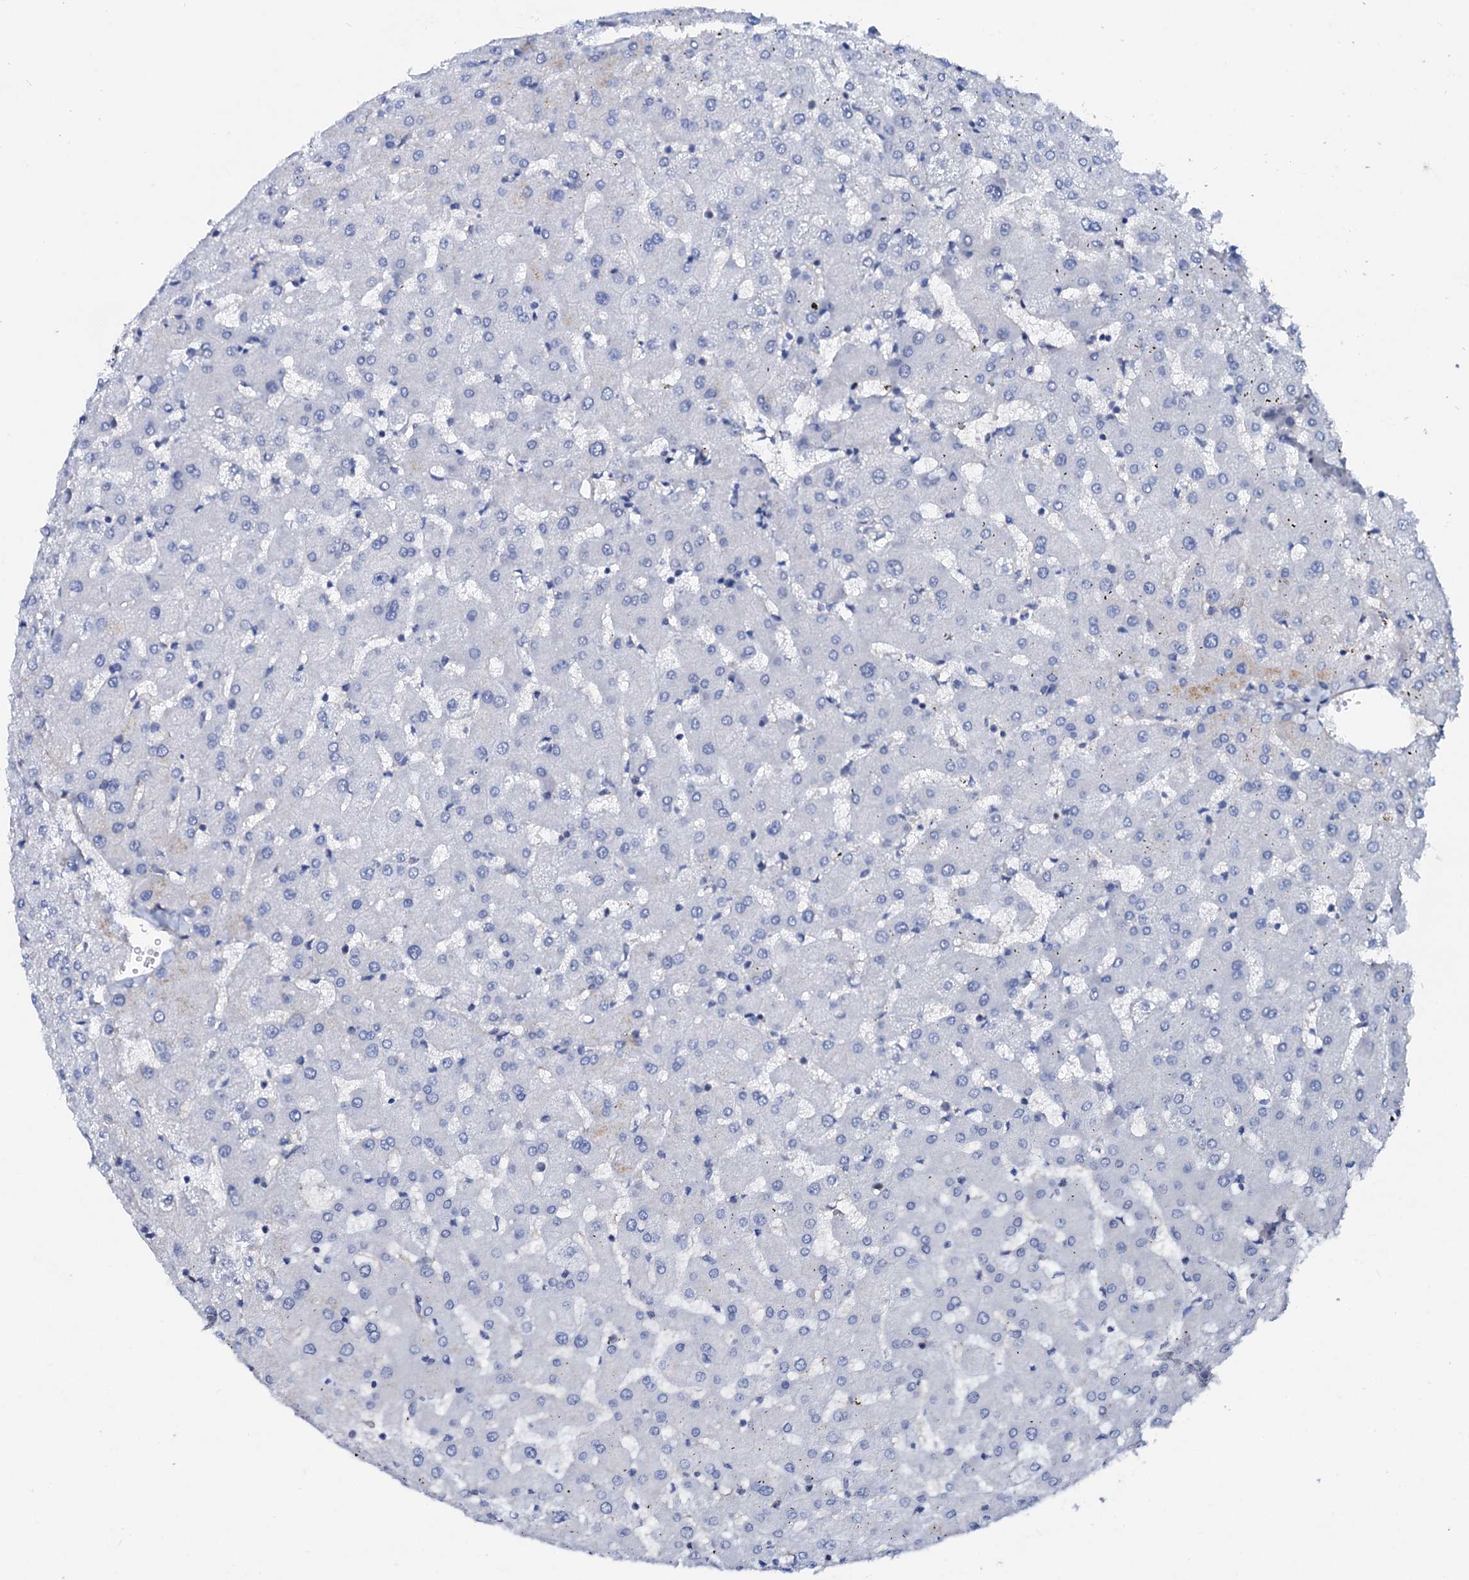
{"staining": {"intensity": "weak", "quantity": "<25%", "location": "cytoplasmic/membranous"}, "tissue": "liver", "cell_type": "Cholangiocytes", "image_type": "normal", "snomed": [{"axis": "morphology", "description": "Normal tissue, NOS"}, {"axis": "topography", "description": "Liver"}], "caption": "Cholangiocytes show no significant protein expression in benign liver. Brightfield microscopy of IHC stained with DAB (brown) and hematoxylin (blue), captured at high magnification.", "gene": "CSN2", "patient": {"sex": "female", "age": 63}}